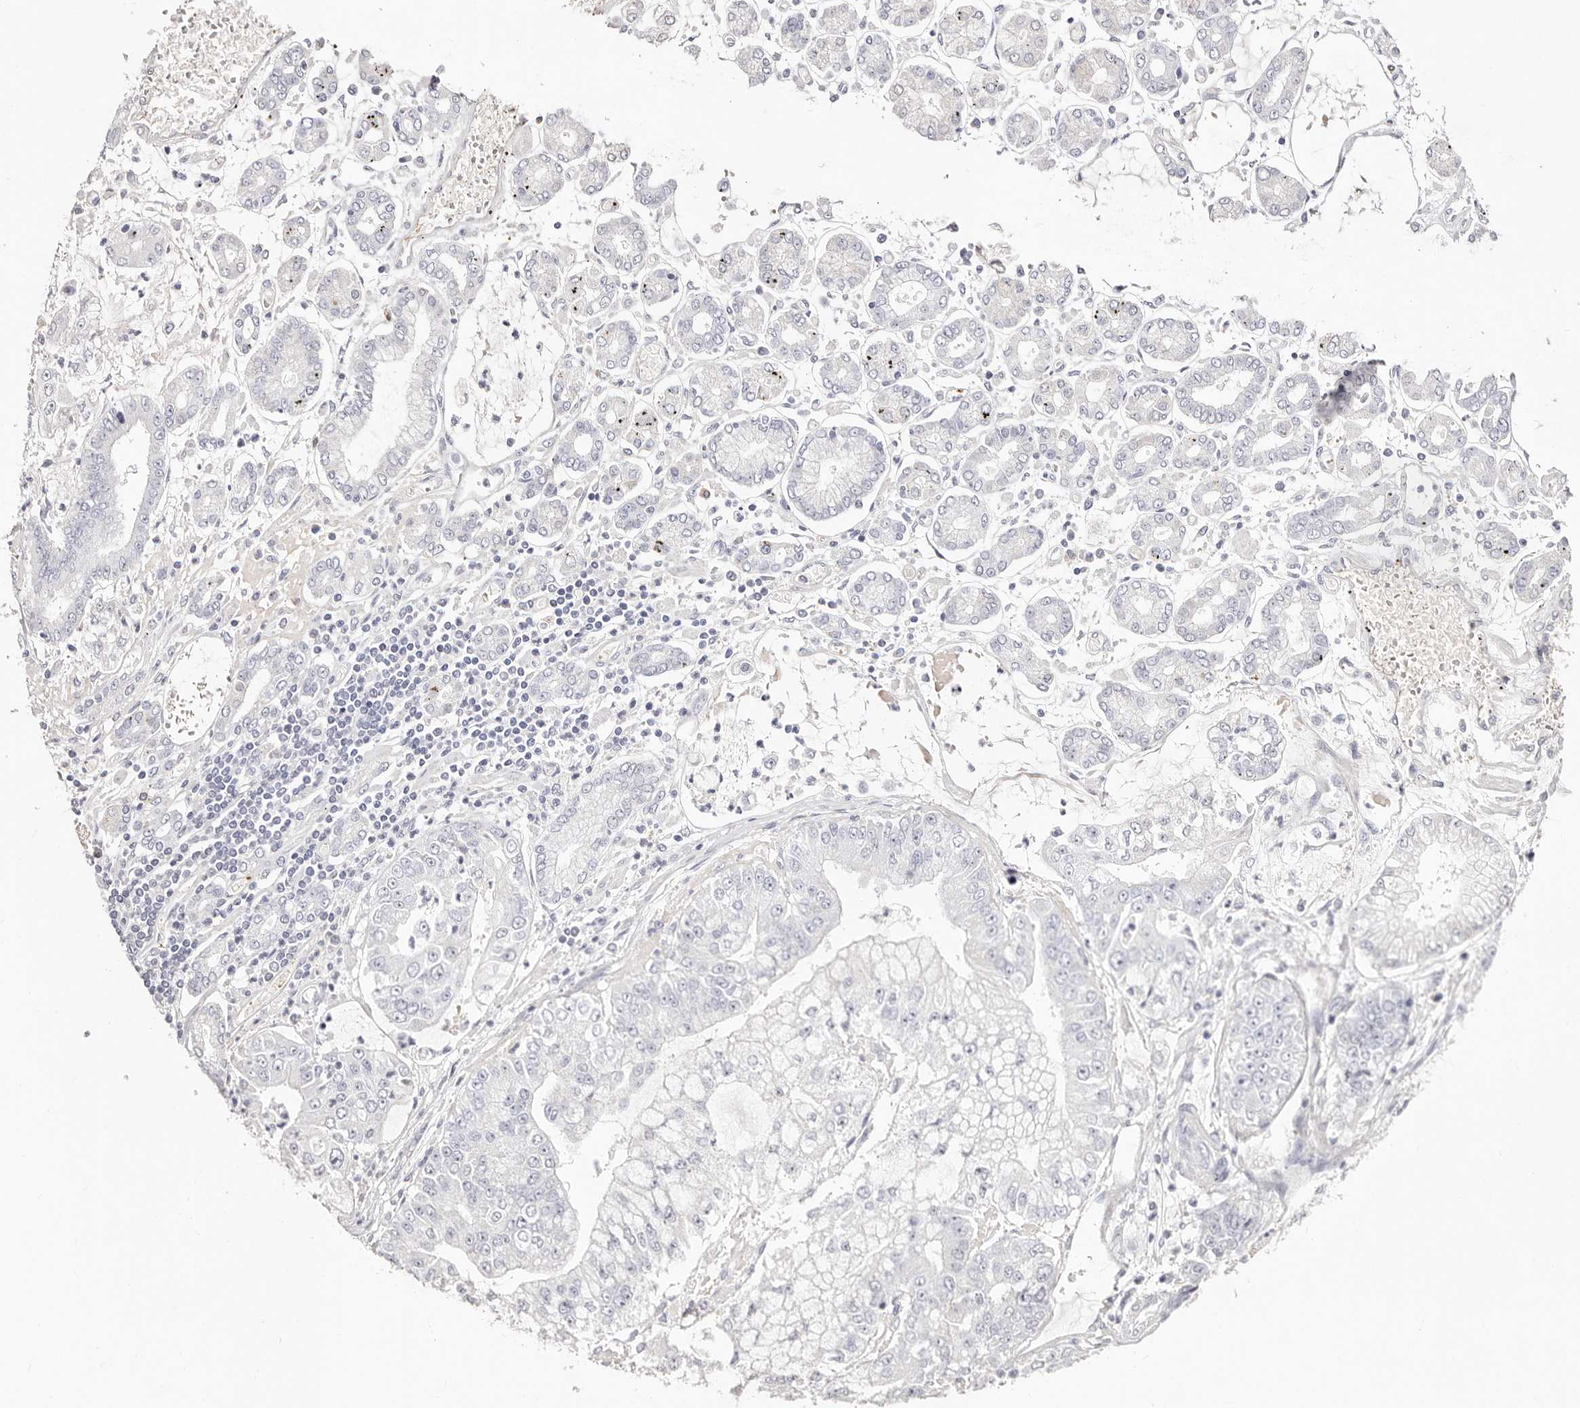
{"staining": {"intensity": "negative", "quantity": "none", "location": "none"}, "tissue": "stomach cancer", "cell_type": "Tumor cells", "image_type": "cancer", "snomed": [{"axis": "morphology", "description": "Adenocarcinoma, NOS"}, {"axis": "topography", "description": "Stomach"}], "caption": "A micrograph of stomach cancer stained for a protein displays no brown staining in tumor cells. (DAB immunohistochemistry (IHC), high magnification).", "gene": "PF4", "patient": {"sex": "male", "age": 76}}